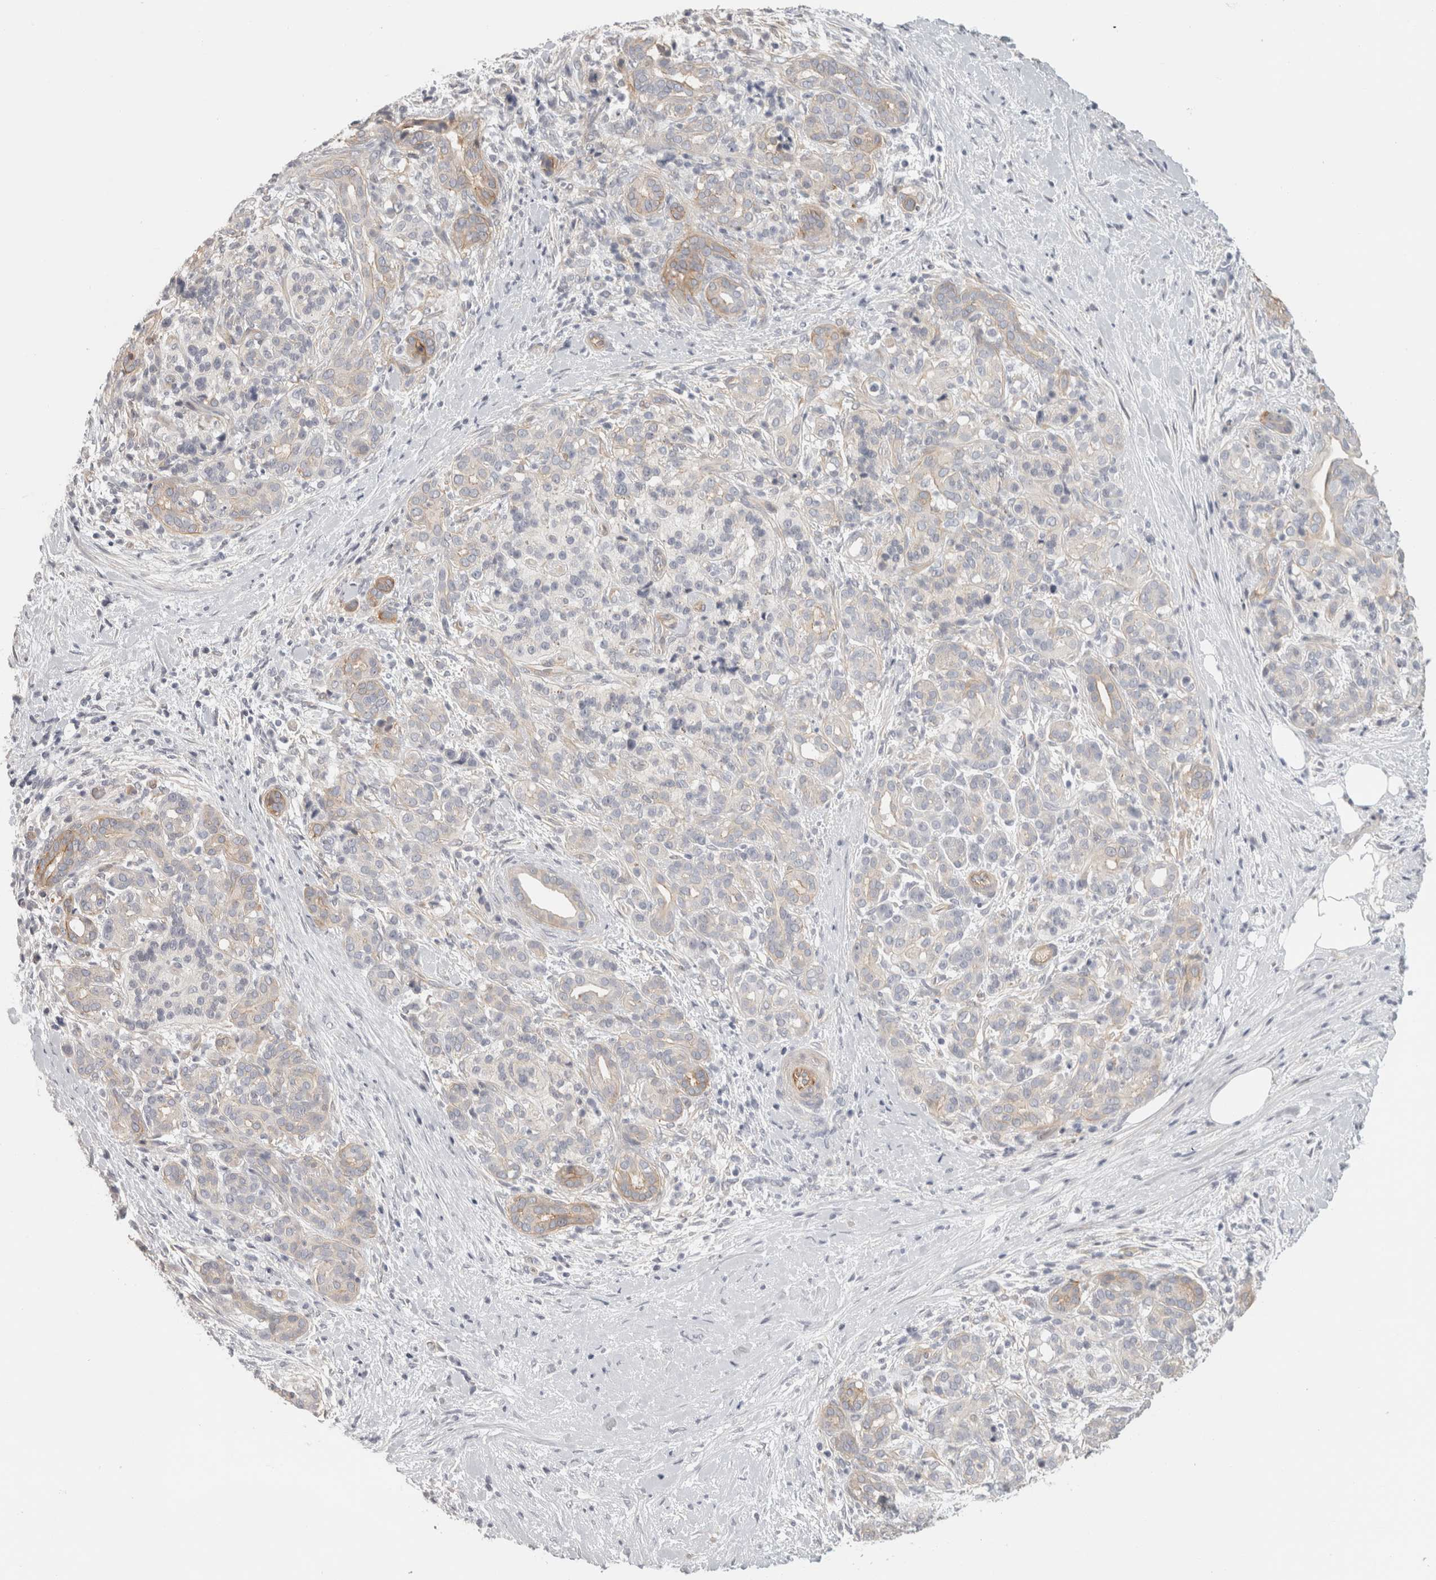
{"staining": {"intensity": "weak", "quantity": "<25%", "location": "cytoplasmic/membranous"}, "tissue": "pancreatic cancer", "cell_type": "Tumor cells", "image_type": "cancer", "snomed": [{"axis": "morphology", "description": "Adenocarcinoma, NOS"}, {"axis": "topography", "description": "Pancreas"}], "caption": "Protein analysis of adenocarcinoma (pancreatic) exhibits no significant staining in tumor cells.", "gene": "FBLIM1", "patient": {"sex": "male", "age": 58}}